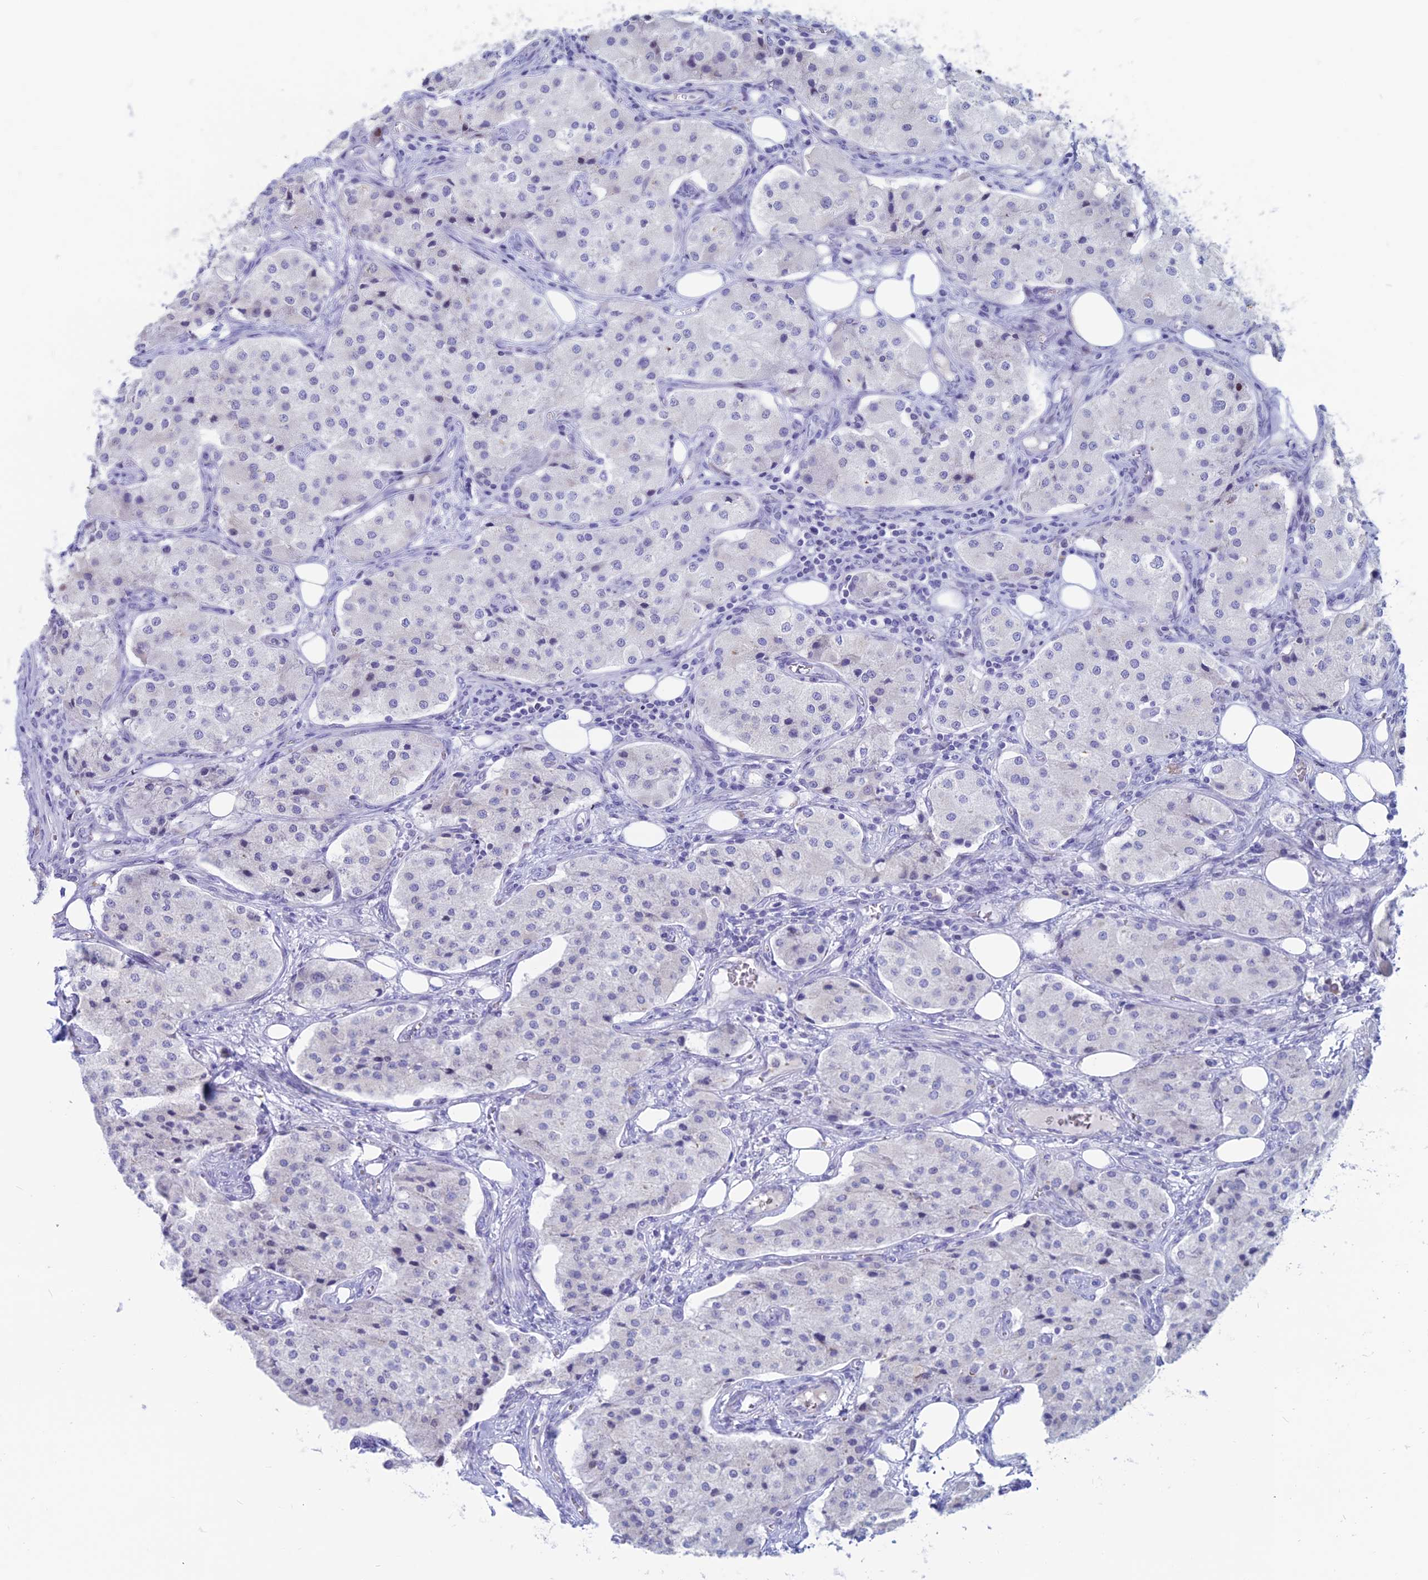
{"staining": {"intensity": "negative", "quantity": "none", "location": "none"}, "tissue": "carcinoid", "cell_type": "Tumor cells", "image_type": "cancer", "snomed": [{"axis": "morphology", "description": "Carcinoid, malignant, NOS"}, {"axis": "topography", "description": "Colon"}], "caption": "The IHC micrograph has no significant positivity in tumor cells of carcinoid tissue.", "gene": "CERS6", "patient": {"sex": "female", "age": 52}}